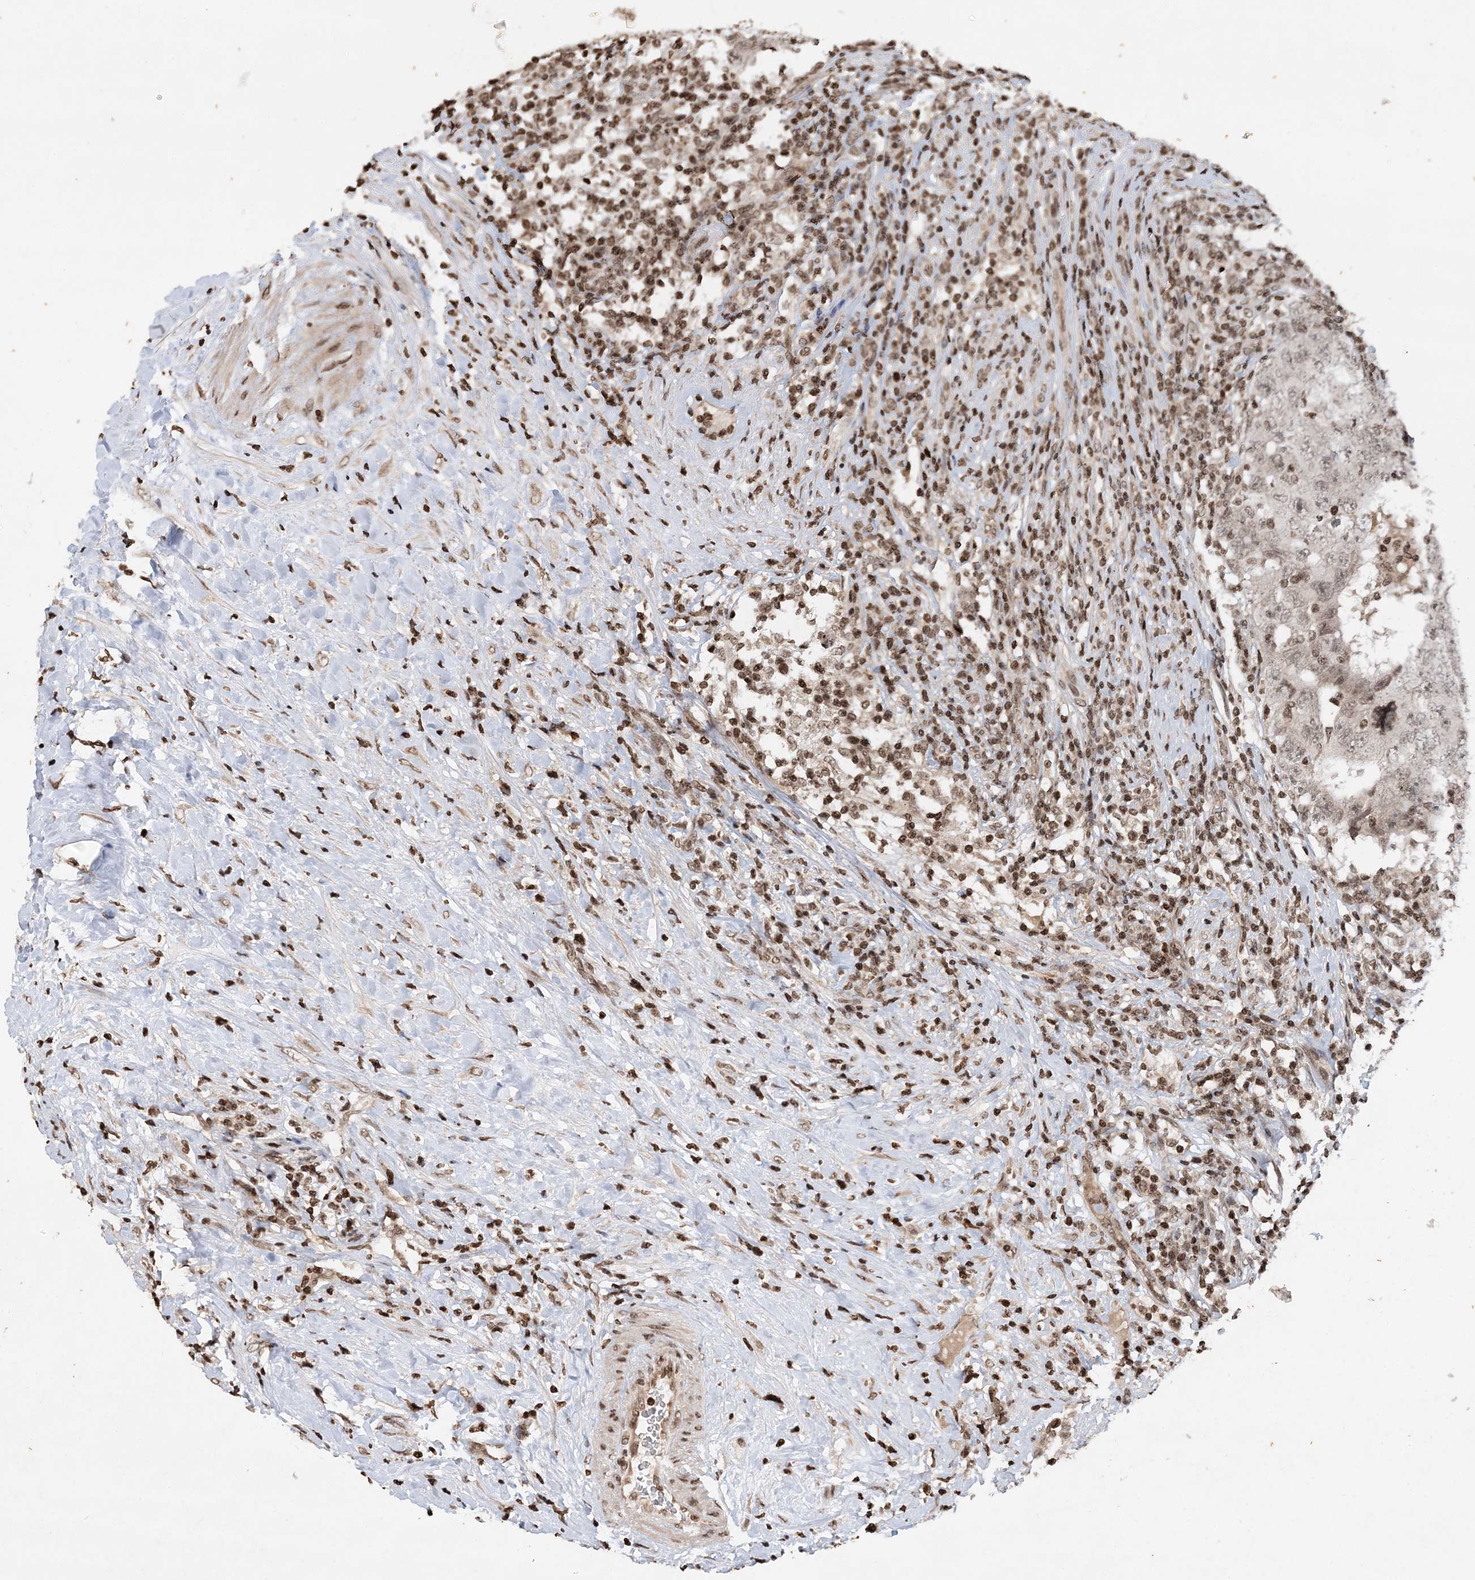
{"staining": {"intensity": "weak", "quantity": ">75%", "location": "nuclear"}, "tissue": "testis cancer", "cell_type": "Tumor cells", "image_type": "cancer", "snomed": [{"axis": "morphology", "description": "Carcinoma, Embryonal, NOS"}, {"axis": "topography", "description": "Testis"}], "caption": "DAB immunohistochemical staining of human testis embryonal carcinoma shows weak nuclear protein staining in about >75% of tumor cells.", "gene": "NEDD9", "patient": {"sex": "male", "age": 26}}